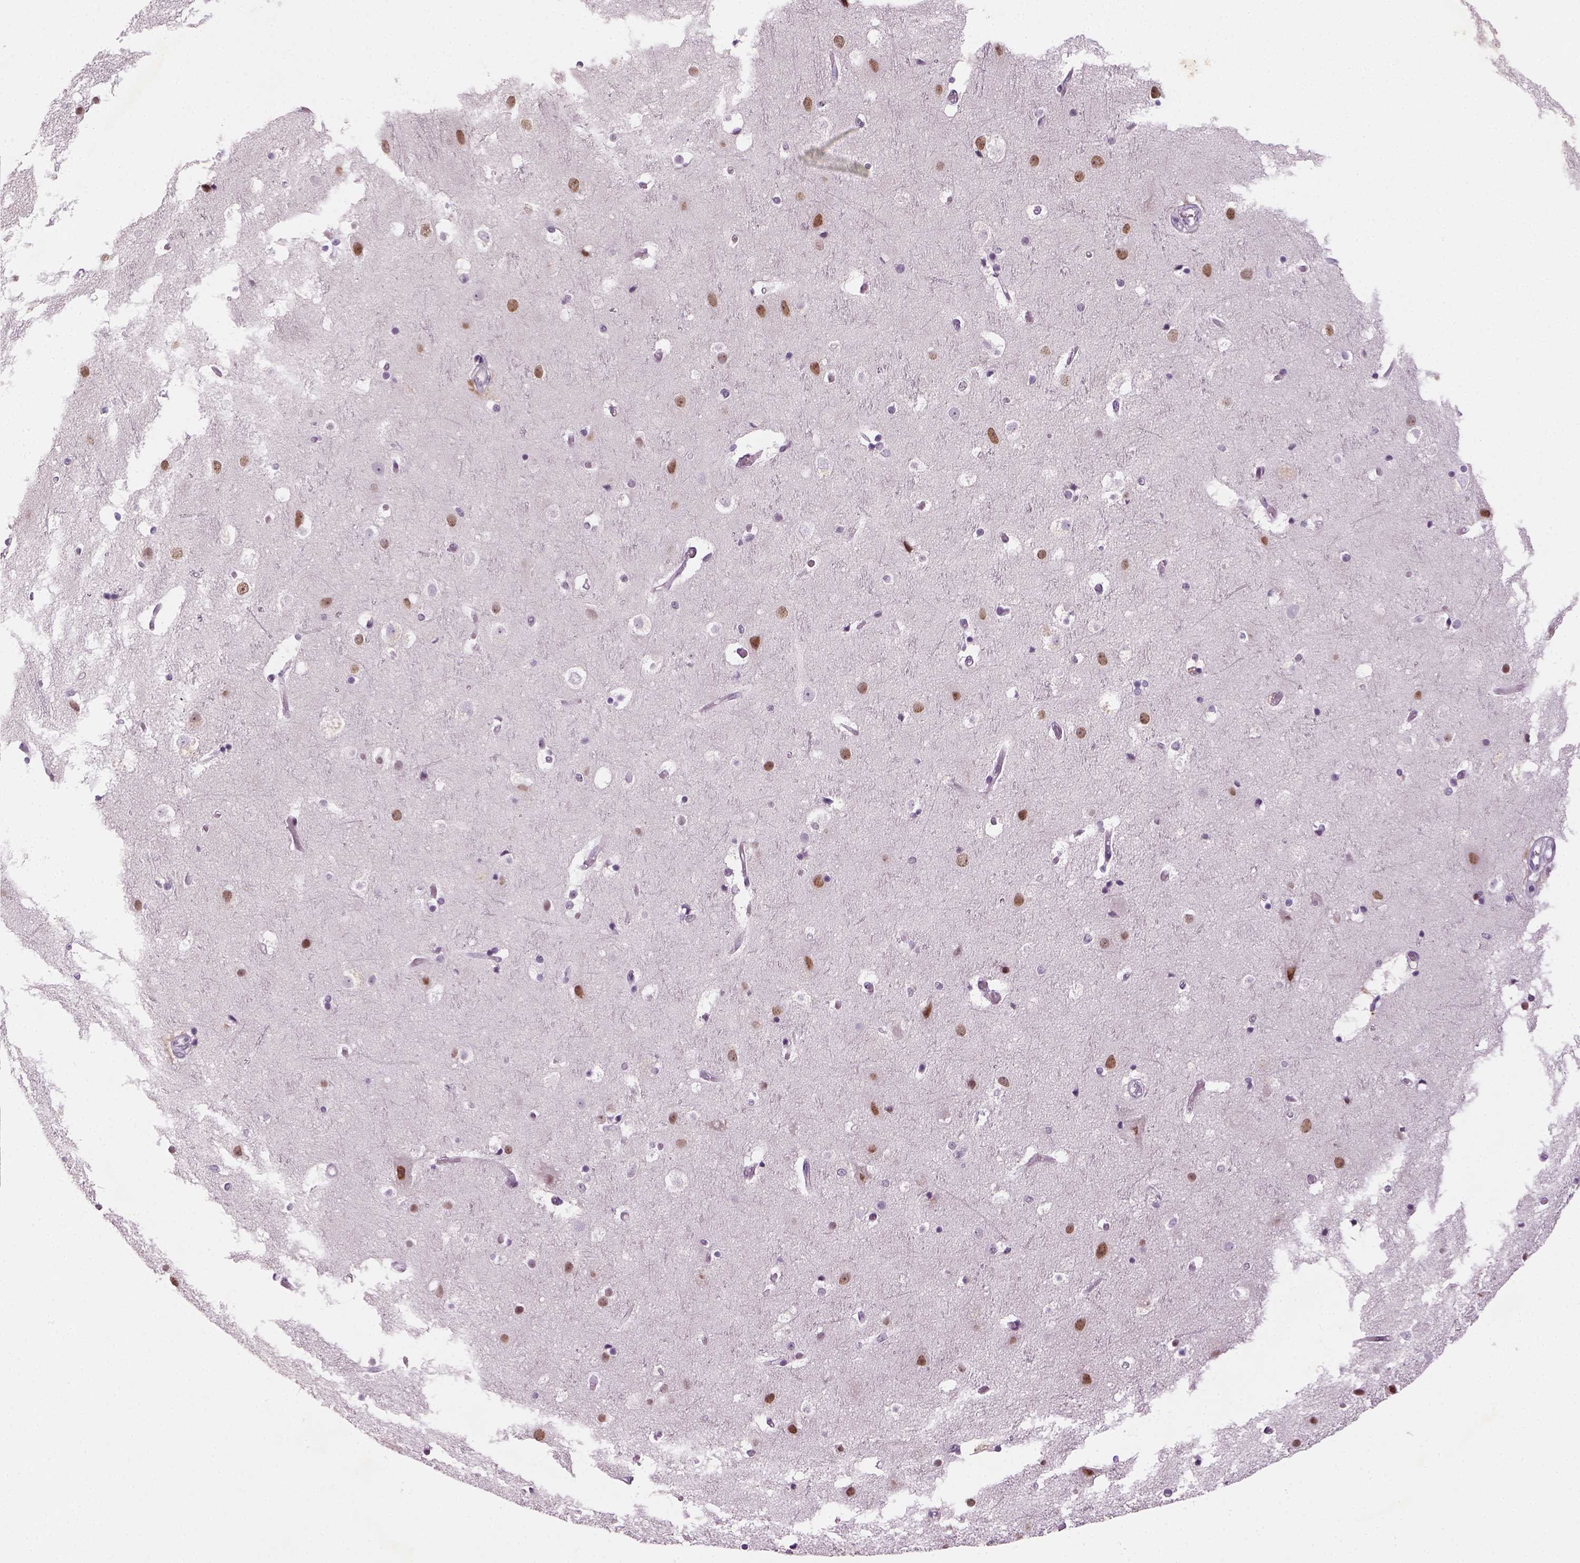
{"staining": {"intensity": "negative", "quantity": "none", "location": "none"}, "tissue": "cerebral cortex", "cell_type": "Endothelial cells", "image_type": "normal", "snomed": [{"axis": "morphology", "description": "Normal tissue, NOS"}, {"axis": "topography", "description": "Cerebral cortex"}], "caption": "A photomicrograph of cerebral cortex stained for a protein demonstrates no brown staining in endothelial cells.", "gene": "MAGEB3", "patient": {"sex": "female", "age": 52}}